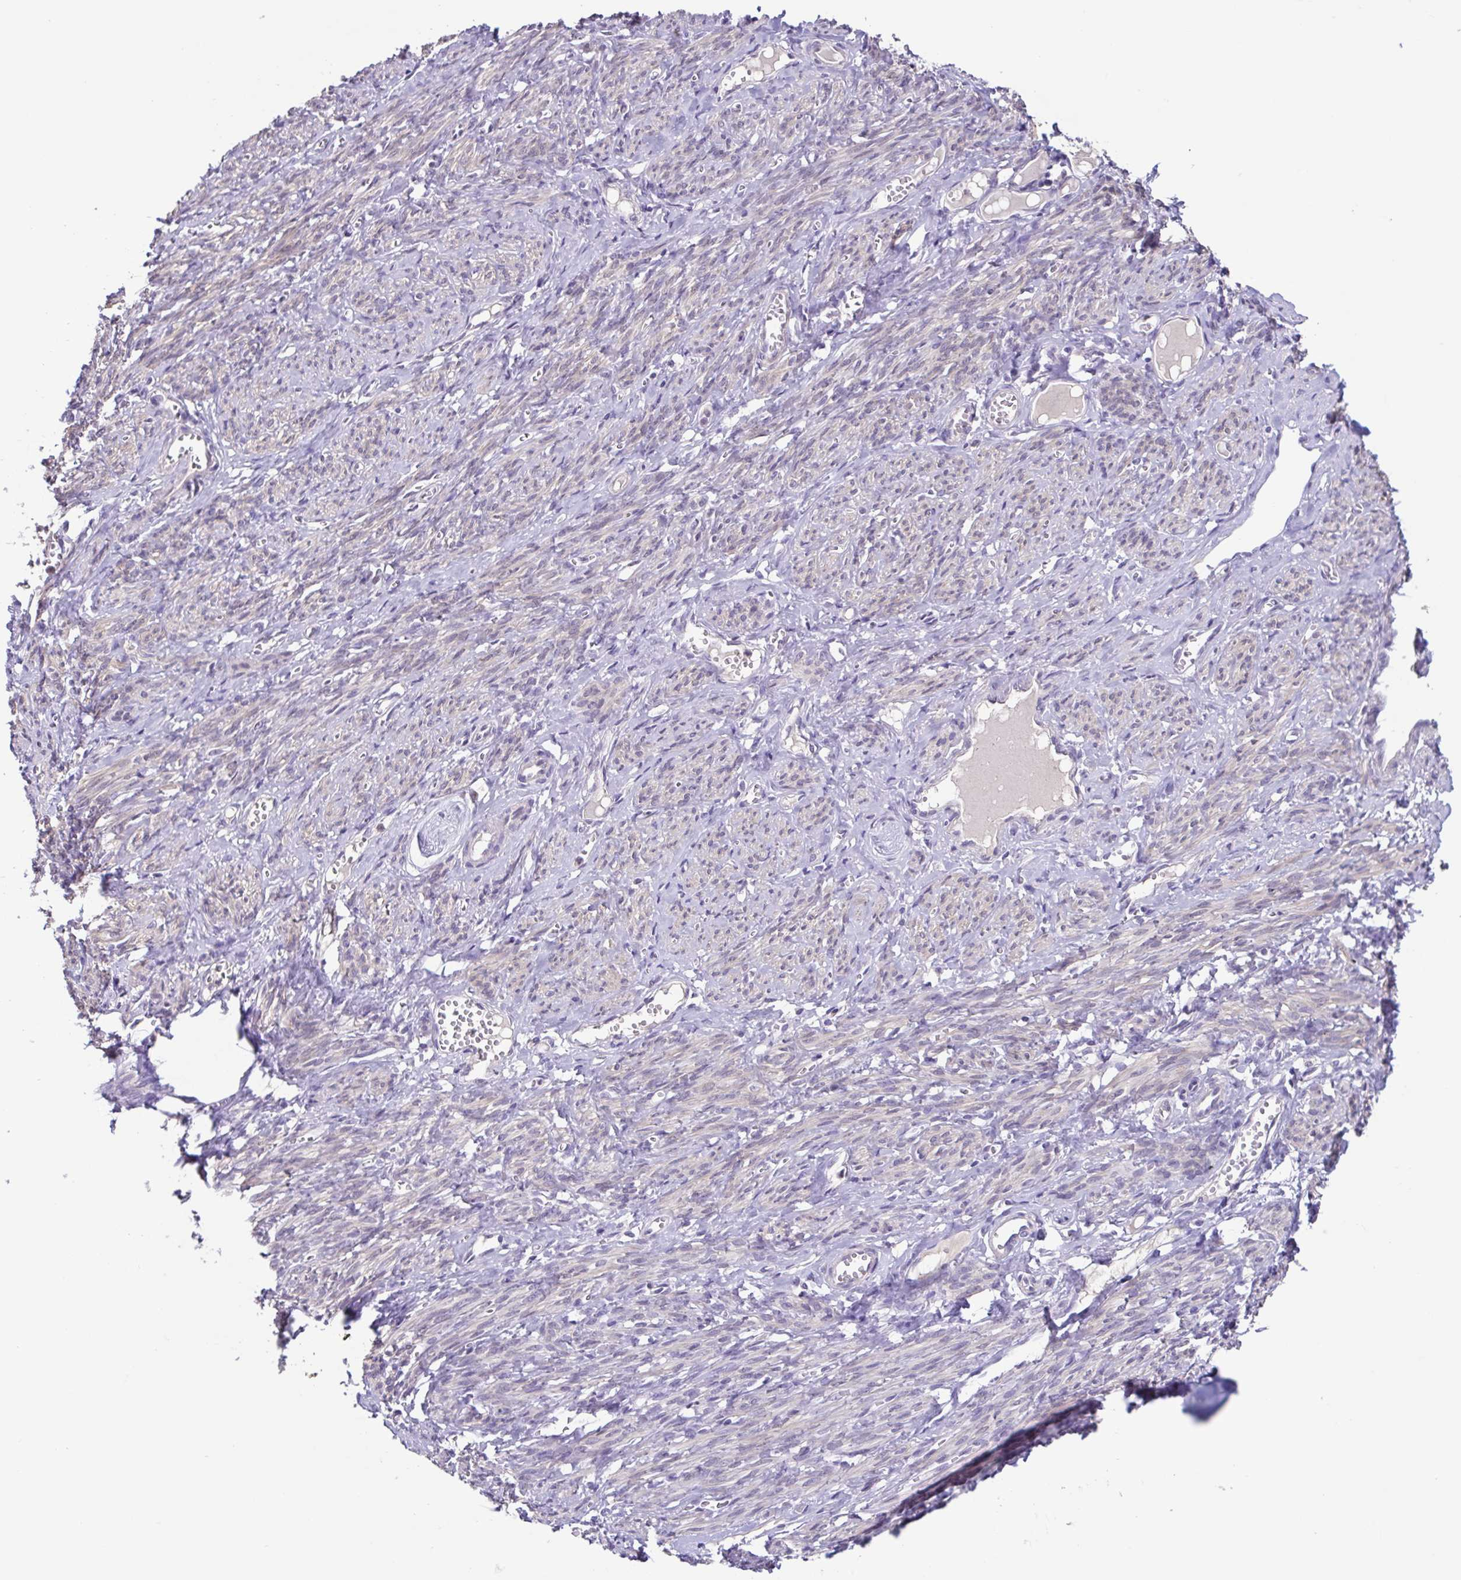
{"staining": {"intensity": "weak", "quantity": "25%-75%", "location": "cytoplasmic/membranous"}, "tissue": "smooth muscle", "cell_type": "Smooth muscle cells", "image_type": "normal", "snomed": [{"axis": "morphology", "description": "Normal tissue, NOS"}, {"axis": "topography", "description": "Smooth muscle"}], "caption": "A low amount of weak cytoplasmic/membranous positivity is seen in approximately 25%-75% of smooth muscle cells in unremarkable smooth muscle.", "gene": "ACTRT3", "patient": {"sex": "female", "age": 65}}